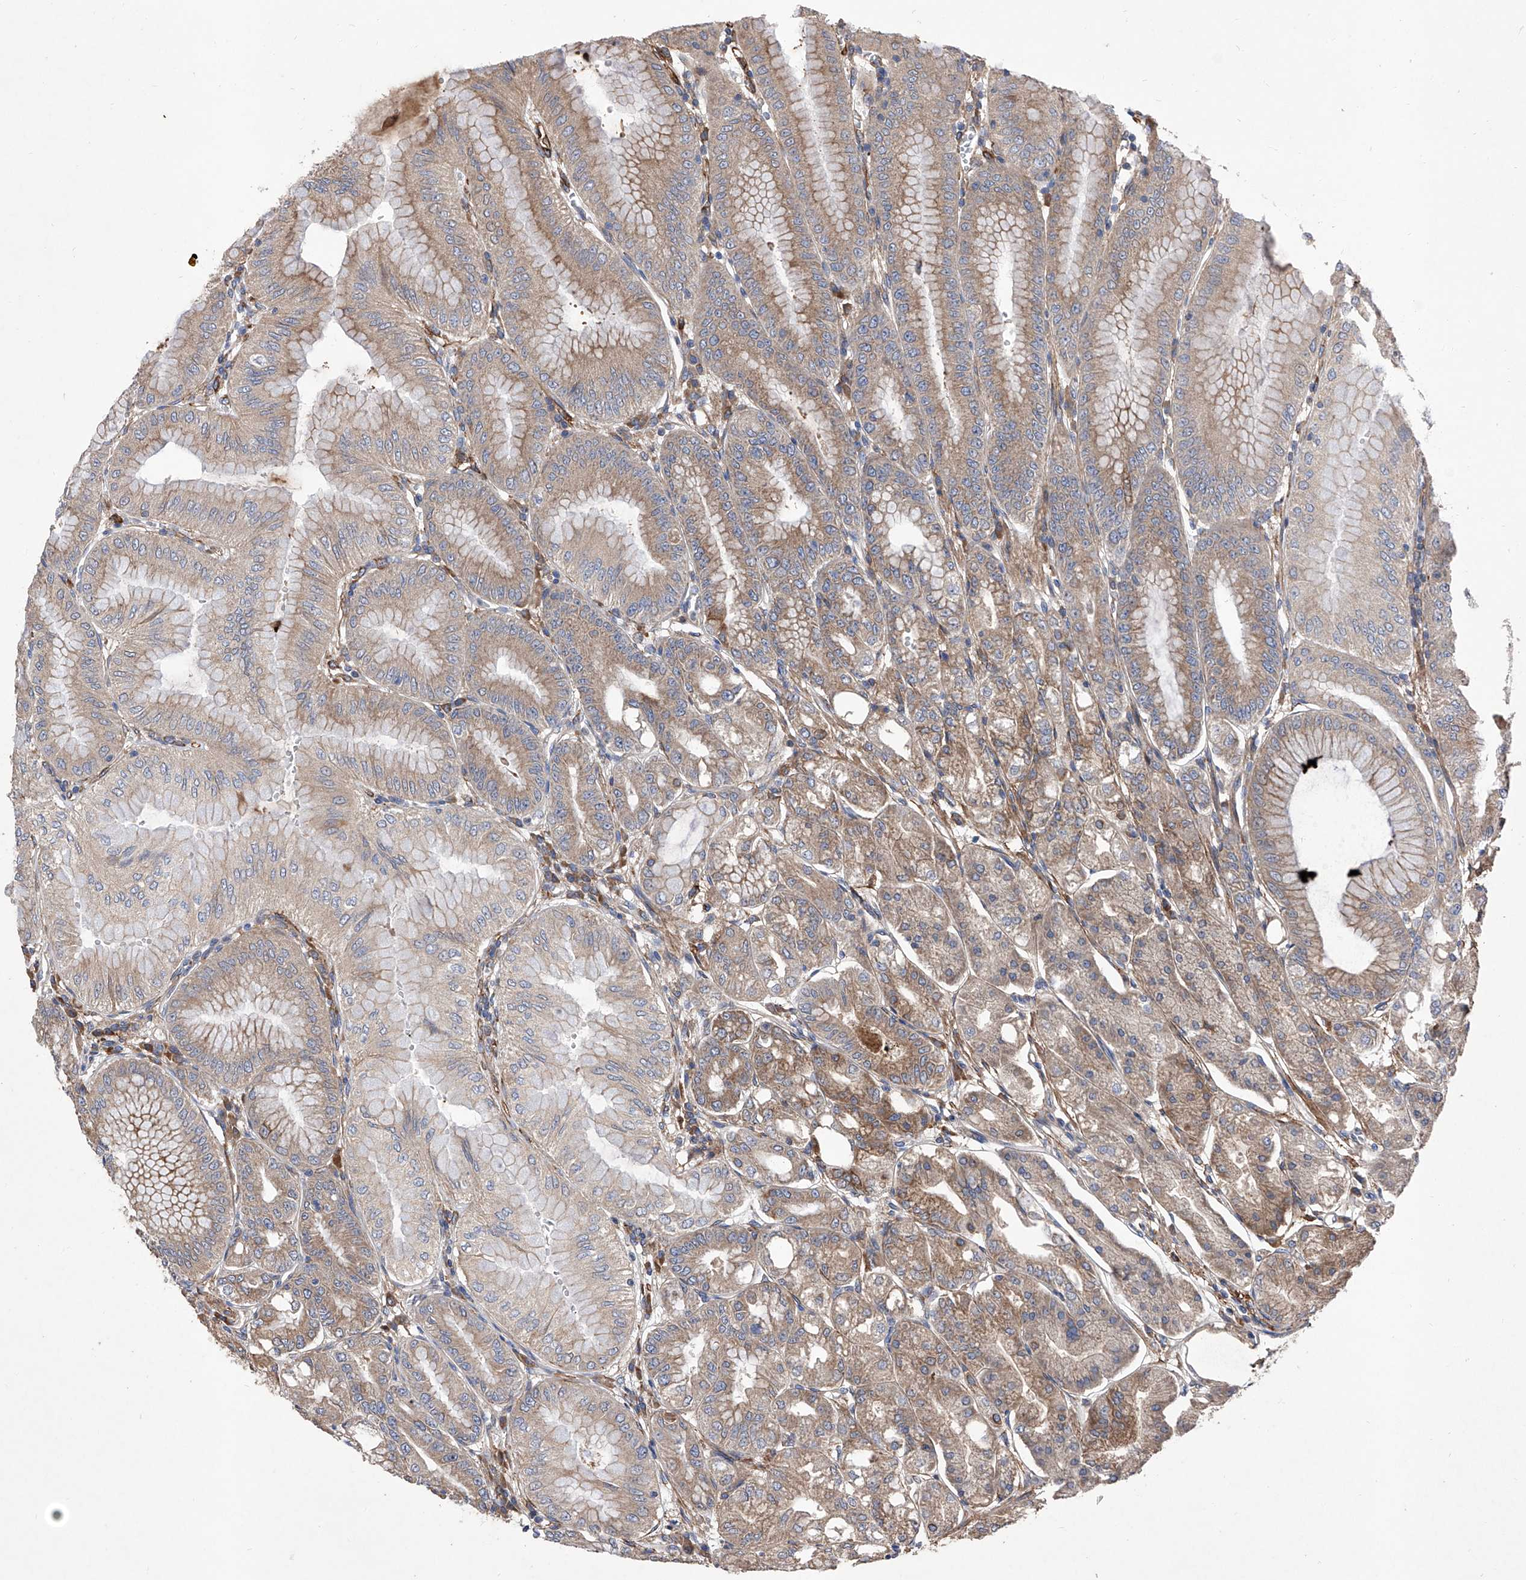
{"staining": {"intensity": "moderate", "quantity": ">75%", "location": "cytoplasmic/membranous"}, "tissue": "stomach", "cell_type": "Glandular cells", "image_type": "normal", "snomed": [{"axis": "morphology", "description": "Normal tissue, NOS"}, {"axis": "topography", "description": "Stomach, lower"}], "caption": "This photomicrograph demonstrates IHC staining of normal human stomach, with medium moderate cytoplasmic/membranous staining in approximately >75% of glandular cells.", "gene": "INPP5B", "patient": {"sex": "male", "age": 71}}